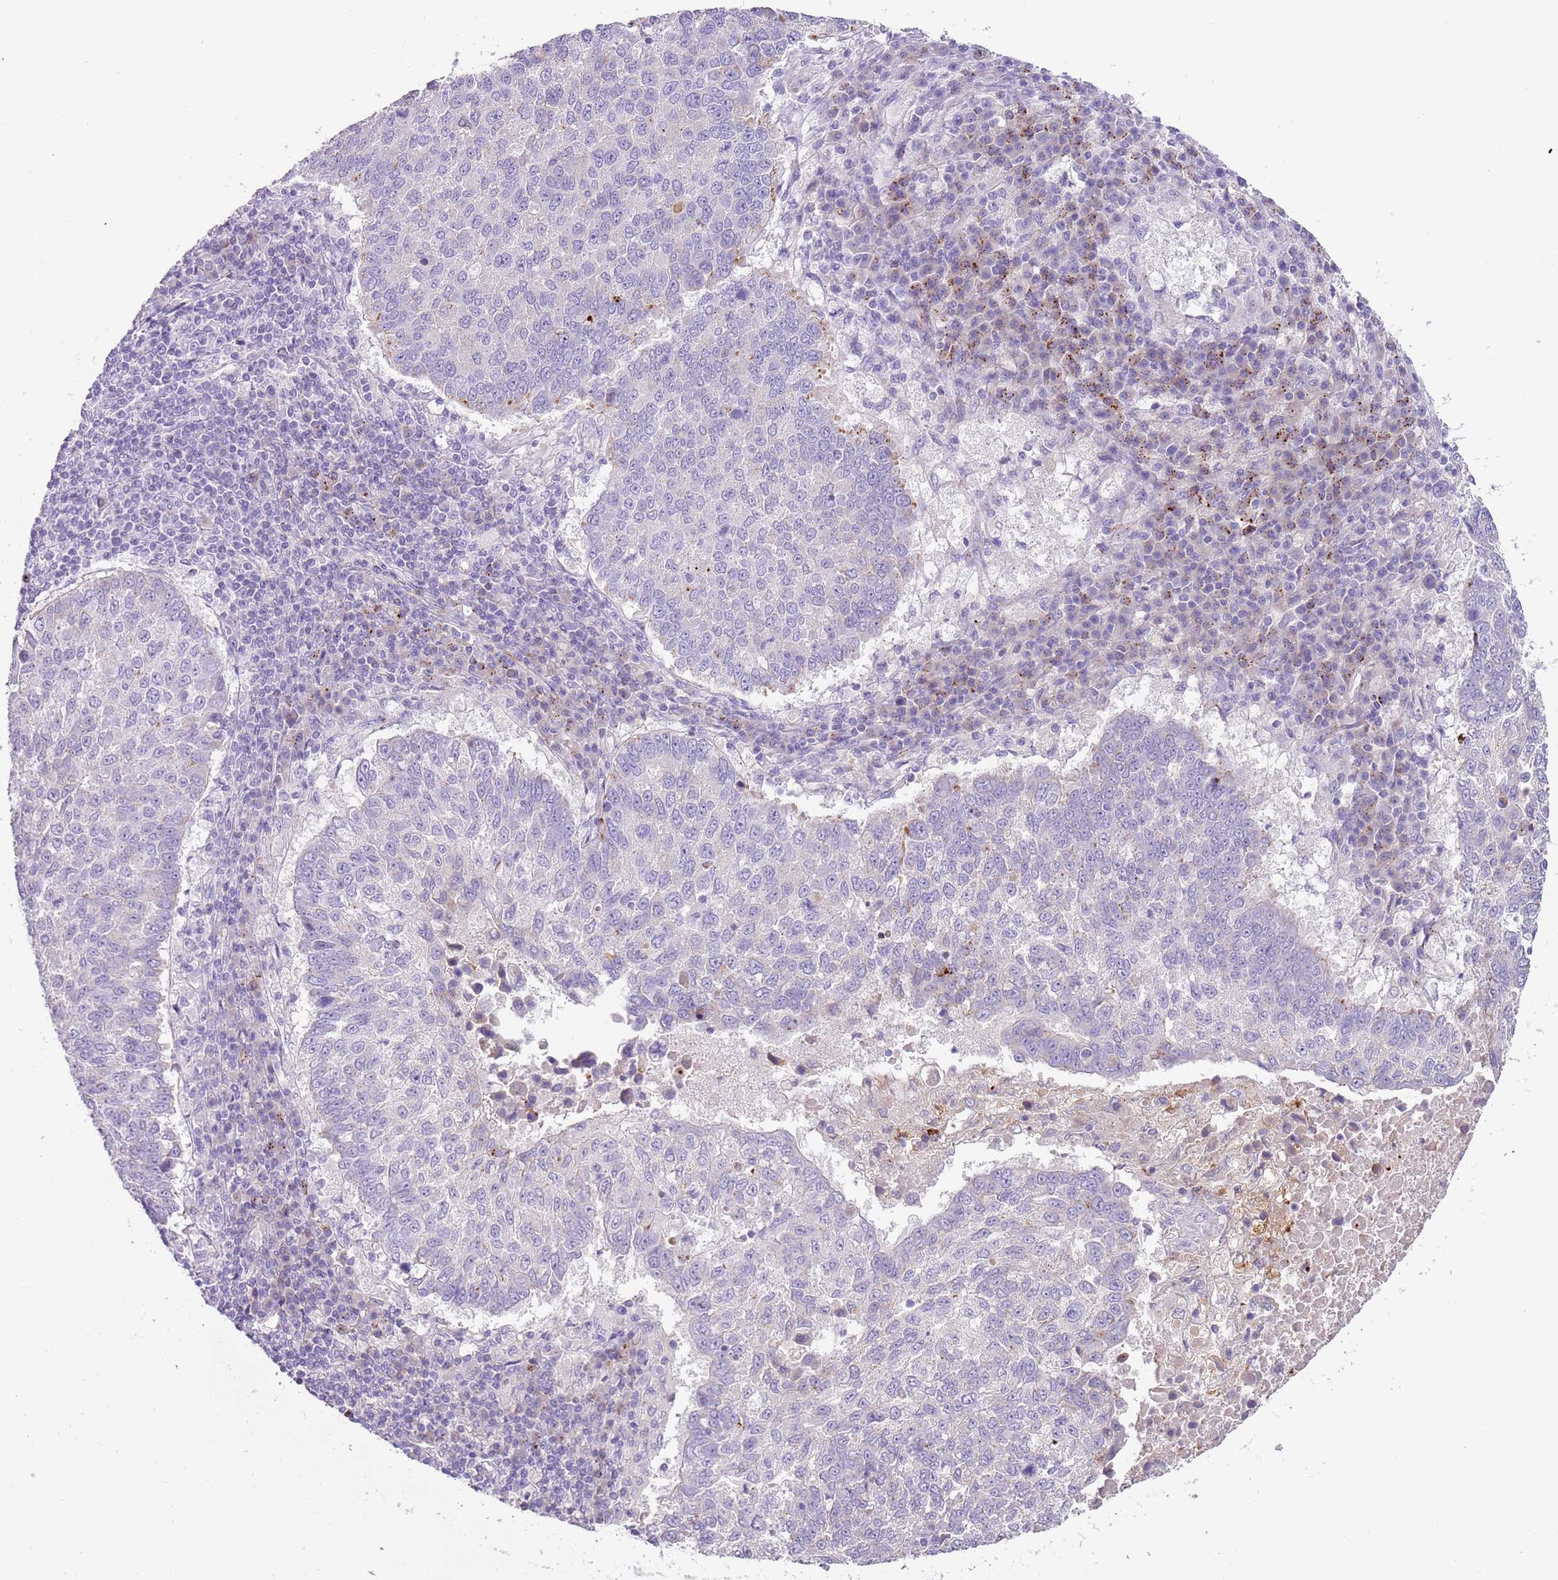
{"staining": {"intensity": "negative", "quantity": "none", "location": "none"}, "tissue": "lung cancer", "cell_type": "Tumor cells", "image_type": "cancer", "snomed": [{"axis": "morphology", "description": "Squamous cell carcinoma, NOS"}, {"axis": "topography", "description": "Lung"}], "caption": "The image demonstrates no staining of tumor cells in lung cancer (squamous cell carcinoma).", "gene": "LRRN3", "patient": {"sex": "male", "age": 73}}